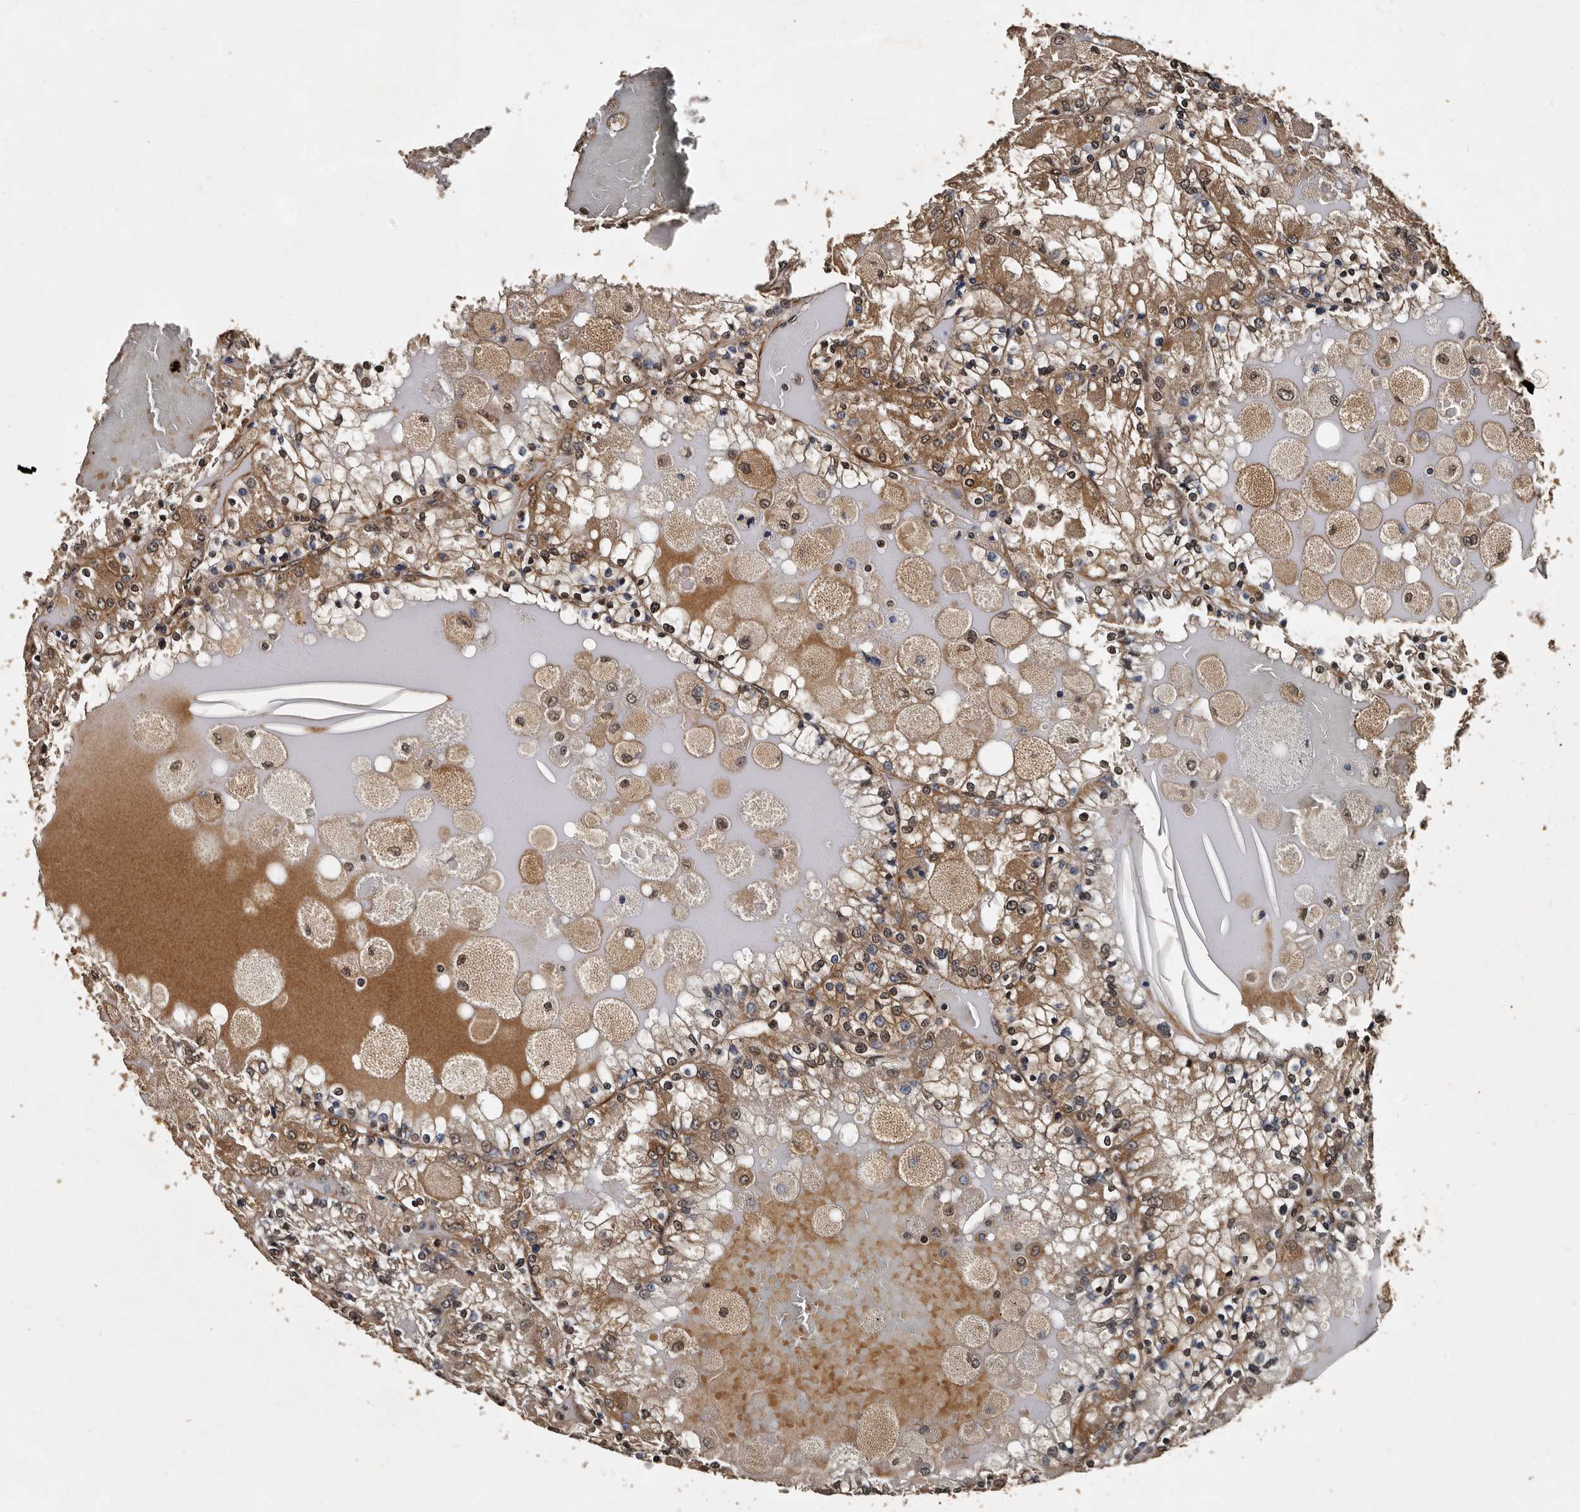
{"staining": {"intensity": "moderate", "quantity": ">75%", "location": "cytoplasmic/membranous,nuclear"}, "tissue": "renal cancer", "cell_type": "Tumor cells", "image_type": "cancer", "snomed": [{"axis": "morphology", "description": "Adenocarcinoma, NOS"}, {"axis": "topography", "description": "Kidney"}], "caption": "Human adenocarcinoma (renal) stained with a protein marker exhibits moderate staining in tumor cells.", "gene": "CPNE3", "patient": {"sex": "female", "age": 56}}